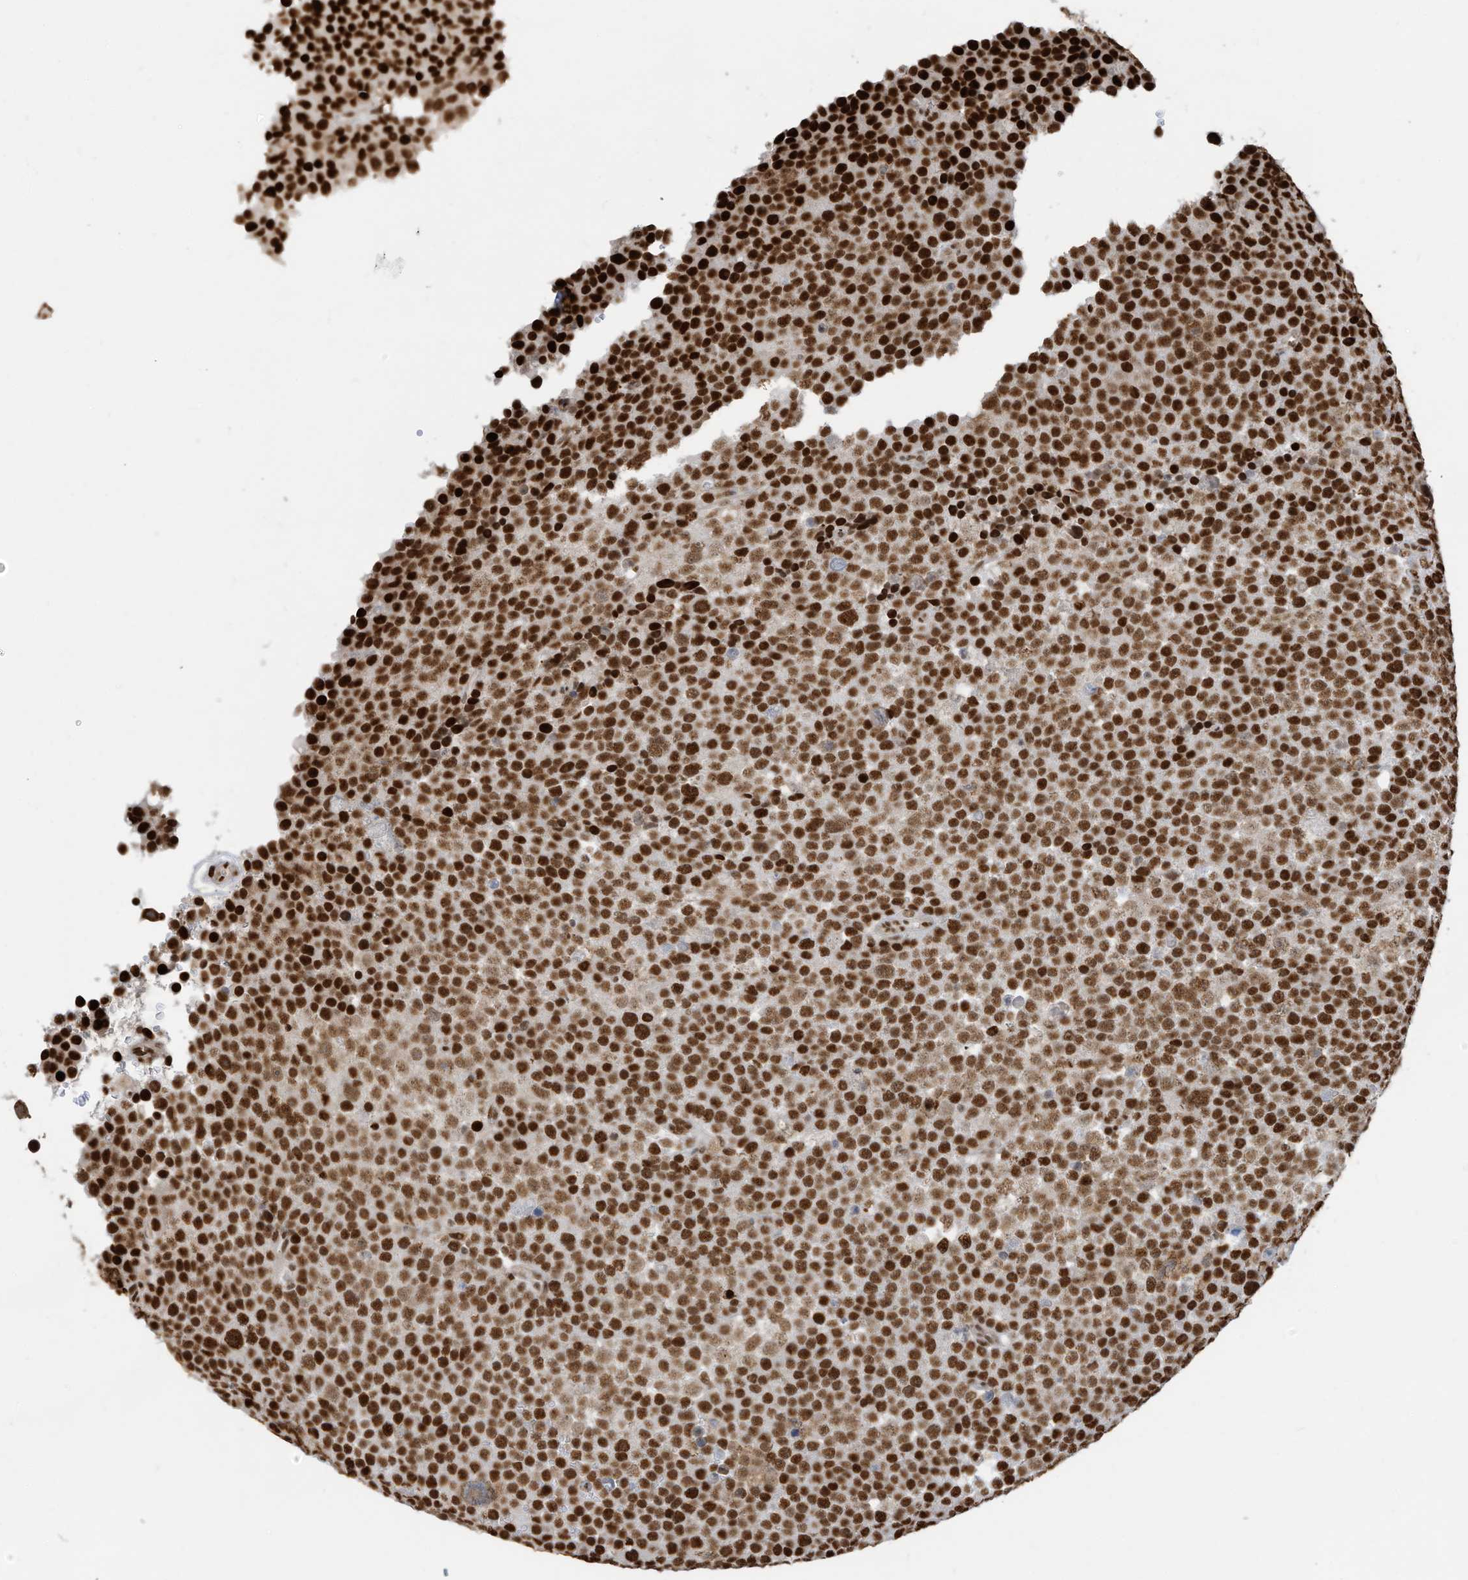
{"staining": {"intensity": "strong", "quantity": ">75%", "location": "nuclear"}, "tissue": "testis cancer", "cell_type": "Tumor cells", "image_type": "cancer", "snomed": [{"axis": "morphology", "description": "Seminoma, NOS"}, {"axis": "topography", "description": "Testis"}], "caption": "This image exhibits immunohistochemistry (IHC) staining of testis seminoma, with high strong nuclear staining in about >75% of tumor cells.", "gene": "SAMD15", "patient": {"sex": "male", "age": 71}}